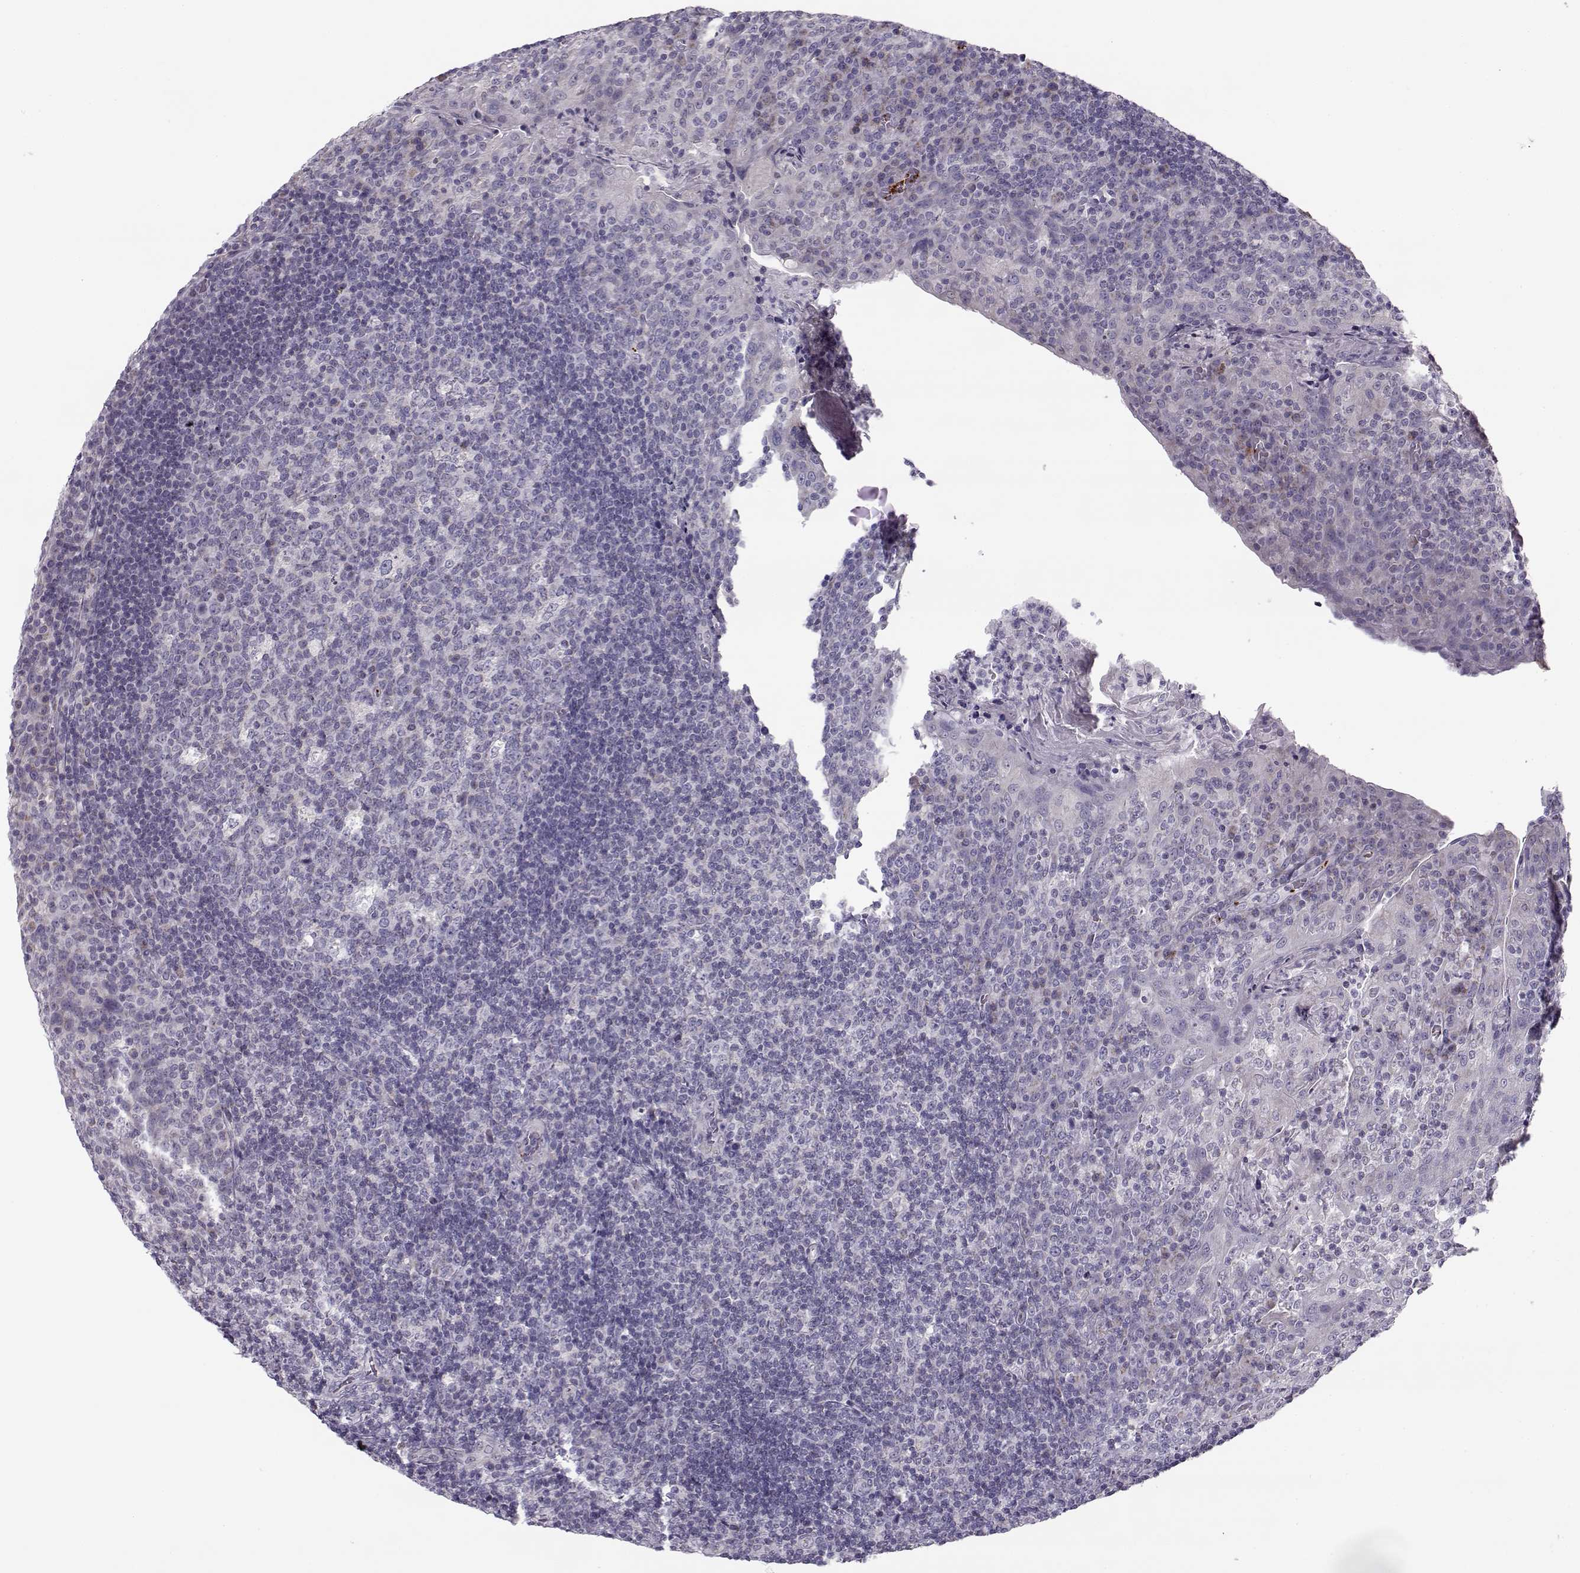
{"staining": {"intensity": "negative", "quantity": "none", "location": "none"}, "tissue": "tonsil", "cell_type": "Germinal center cells", "image_type": "normal", "snomed": [{"axis": "morphology", "description": "Normal tissue, NOS"}, {"axis": "topography", "description": "Tonsil"}], "caption": "Human tonsil stained for a protein using immunohistochemistry (IHC) shows no expression in germinal center cells.", "gene": "KLF17", "patient": {"sex": "male", "age": 17}}